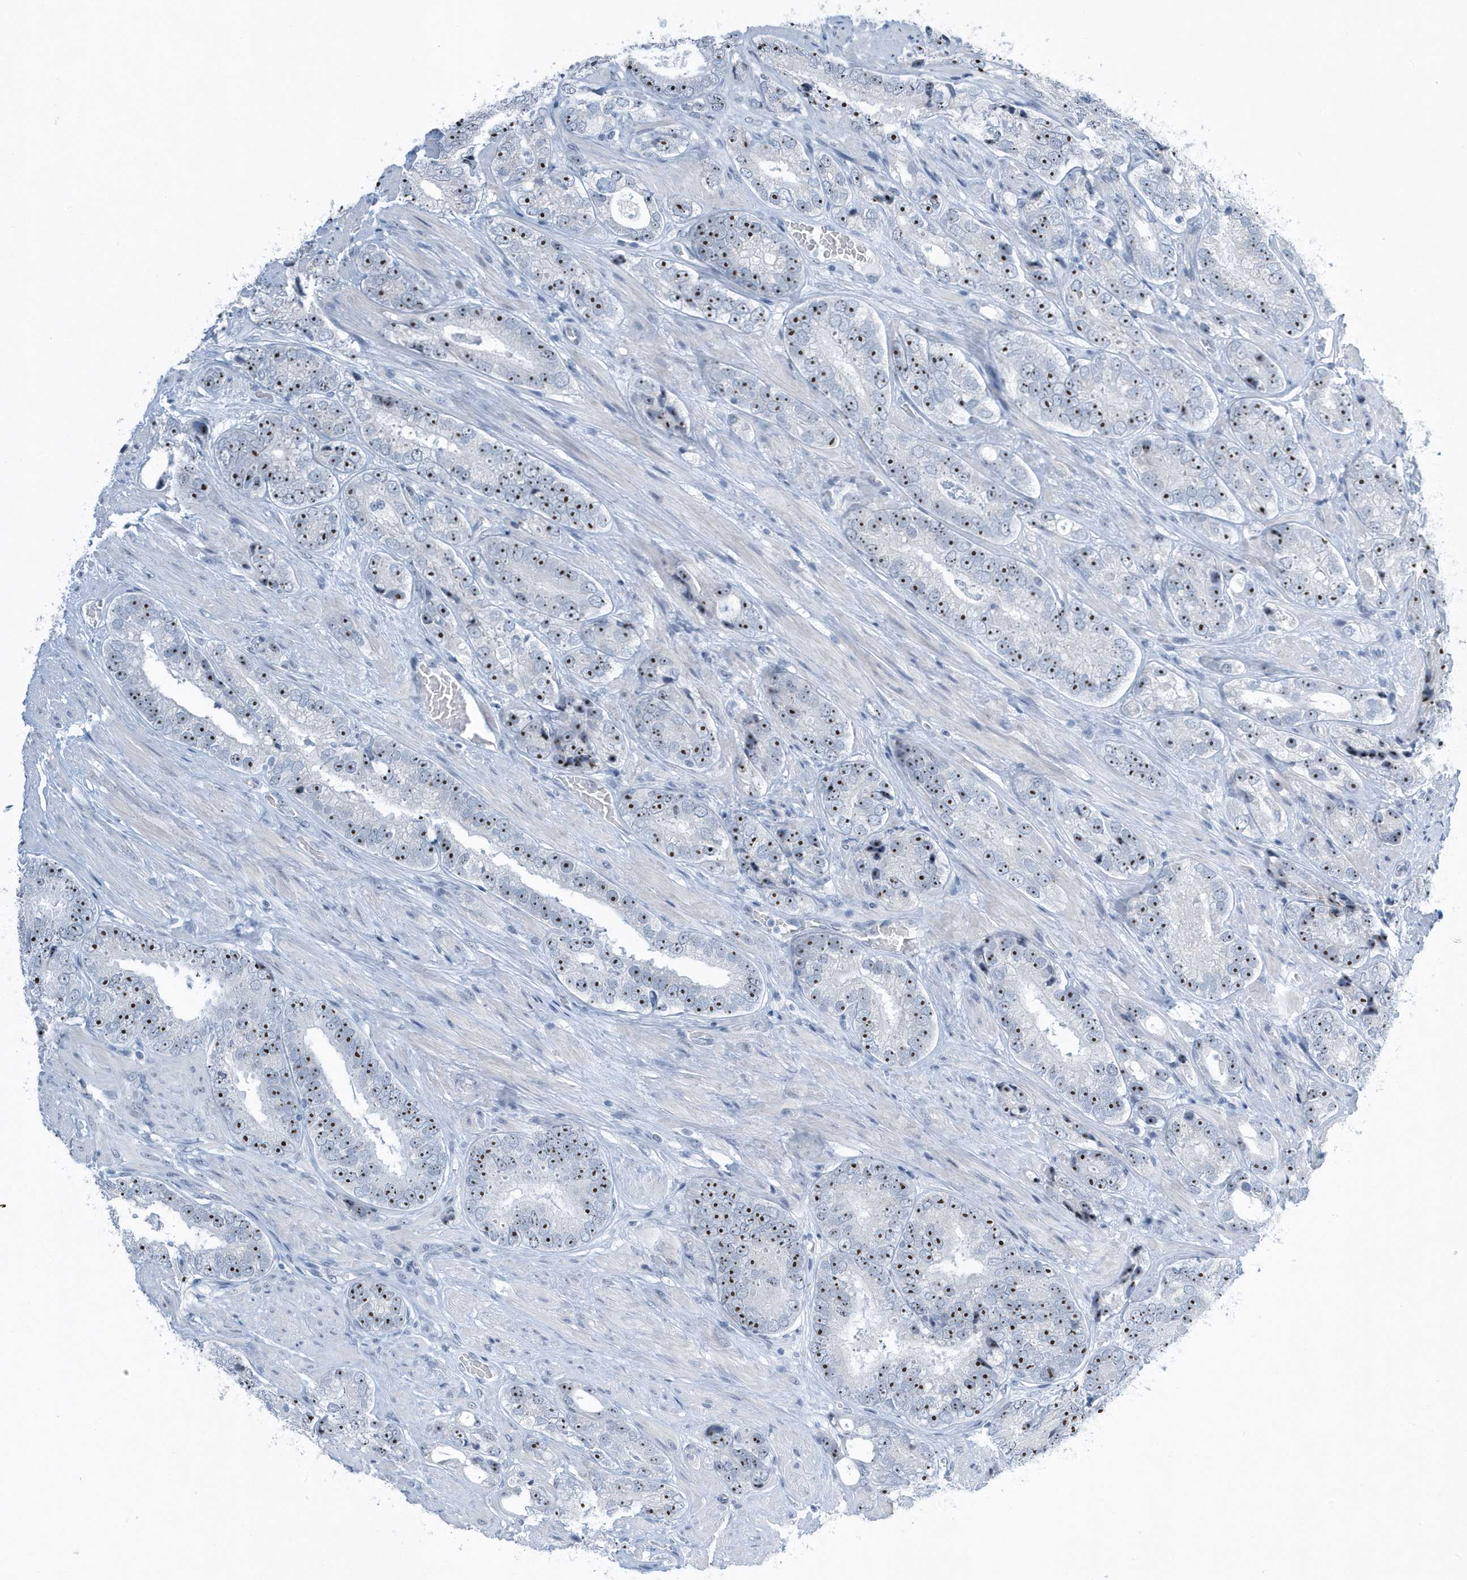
{"staining": {"intensity": "moderate", "quantity": ">75%", "location": "nuclear"}, "tissue": "prostate cancer", "cell_type": "Tumor cells", "image_type": "cancer", "snomed": [{"axis": "morphology", "description": "Adenocarcinoma, High grade"}, {"axis": "topography", "description": "Prostate"}], "caption": "There is medium levels of moderate nuclear staining in tumor cells of adenocarcinoma (high-grade) (prostate), as demonstrated by immunohistochemical staining (brown color).", "gene": "RPF2", "patient": {"sex": "male", "age": 56}}